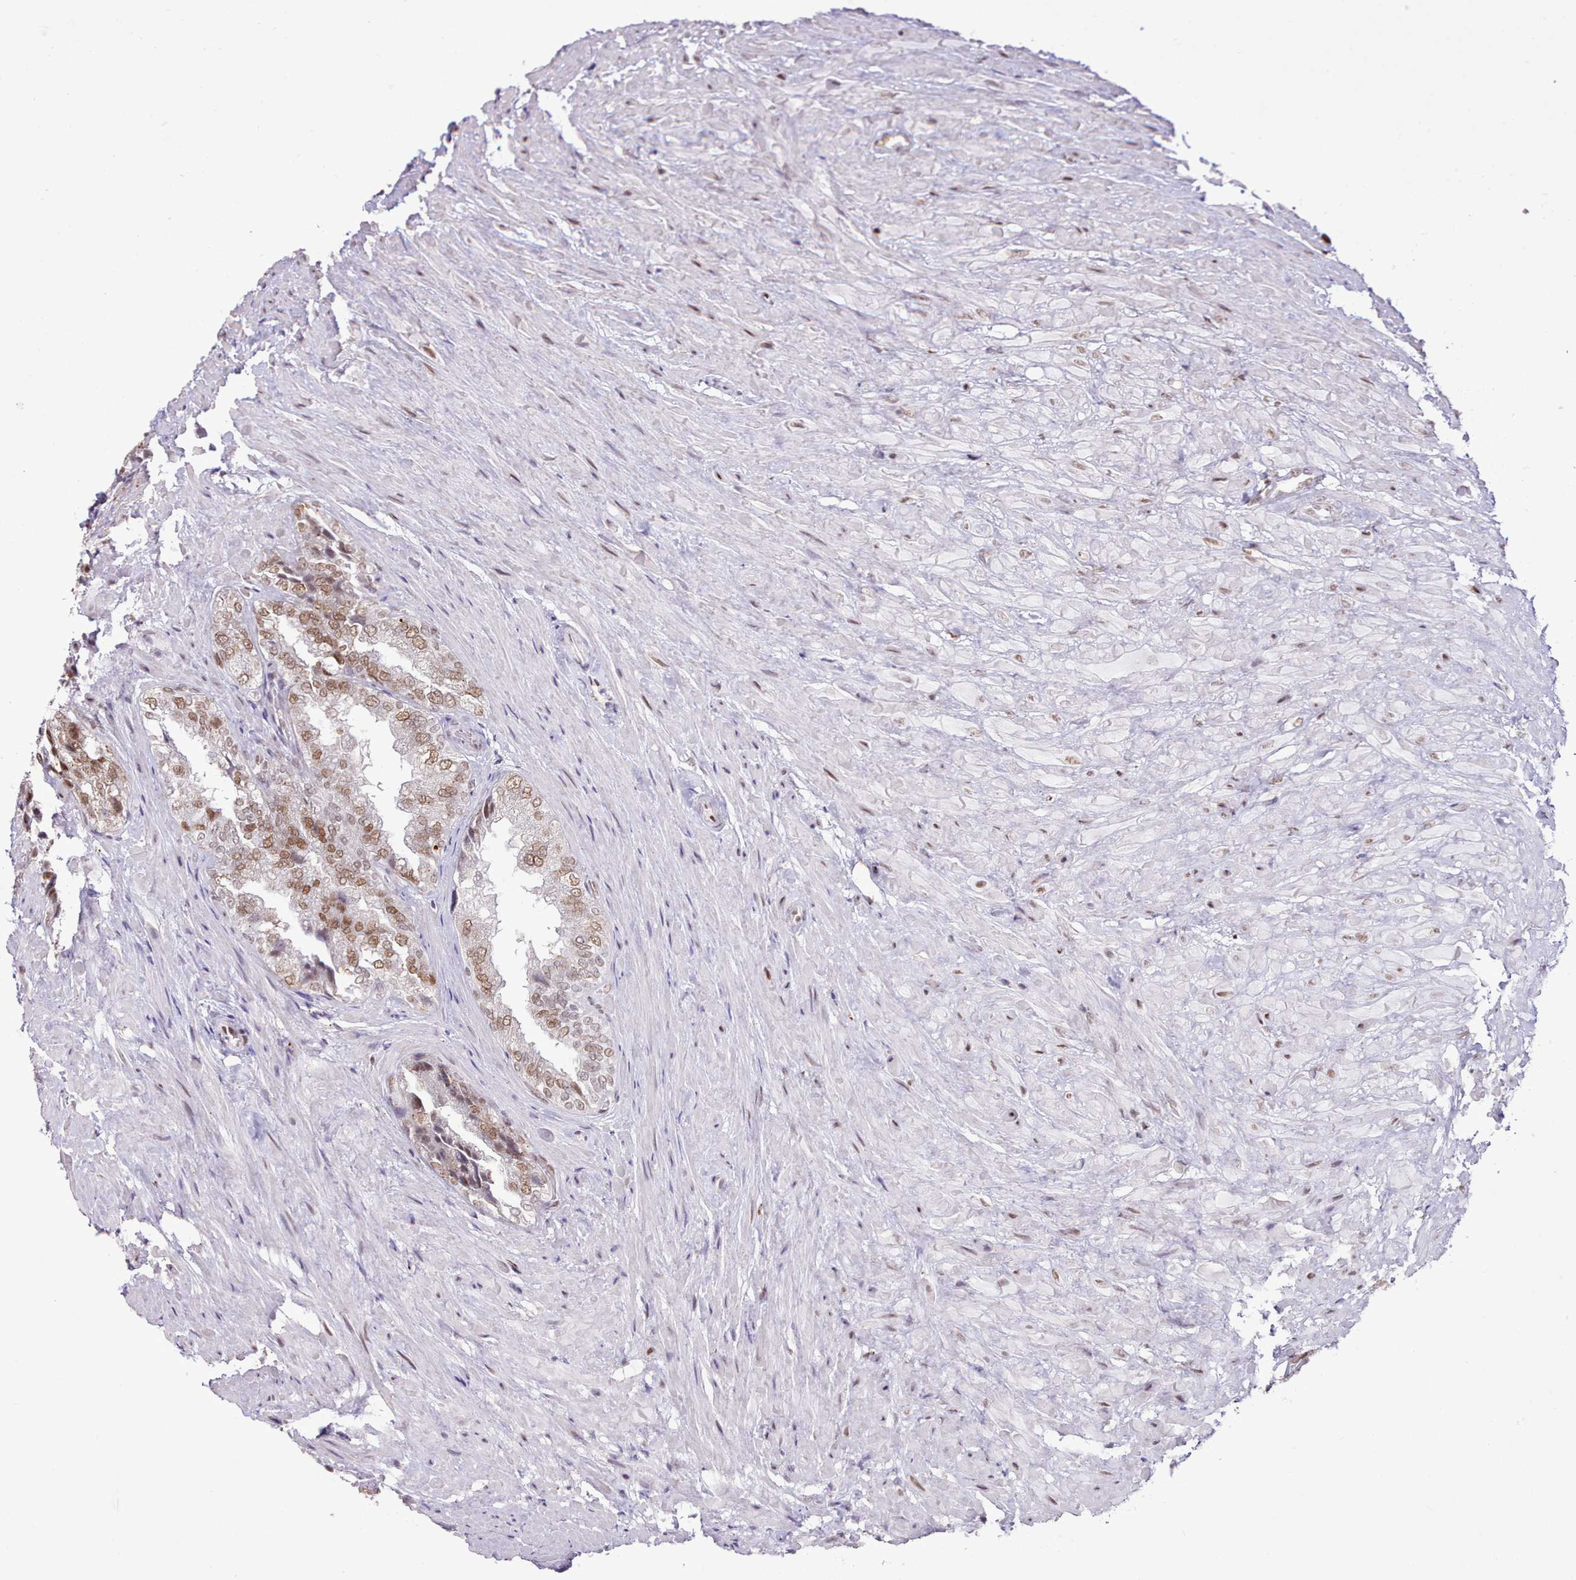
{"staining": {"intensity": "moderate", "quantity": ">75%", "location": "nuclear"}, "tissue": "seminal vesicle", "cell_type": "Glandular cells", "image_type": "normal", "snomed": [{"axis": "morphology", "description": "Normal tissue, NOS"}, {"axis": "topography", "description": "Seminal veicle"}, {"axis": "topography", "description": "Peripheral nerve tissue"}], "caption": "The photomicrograph reveals a brown stain indicating the presence of a protein in the nuclear of glandular cells in seminal vesicle. (DAB (3,3'-diaminobenzidine) IHC, brown staining for protein, blue staining for nuclei).", "gene": "TAF15", "patient": {"sex": "male", "age": 63}}